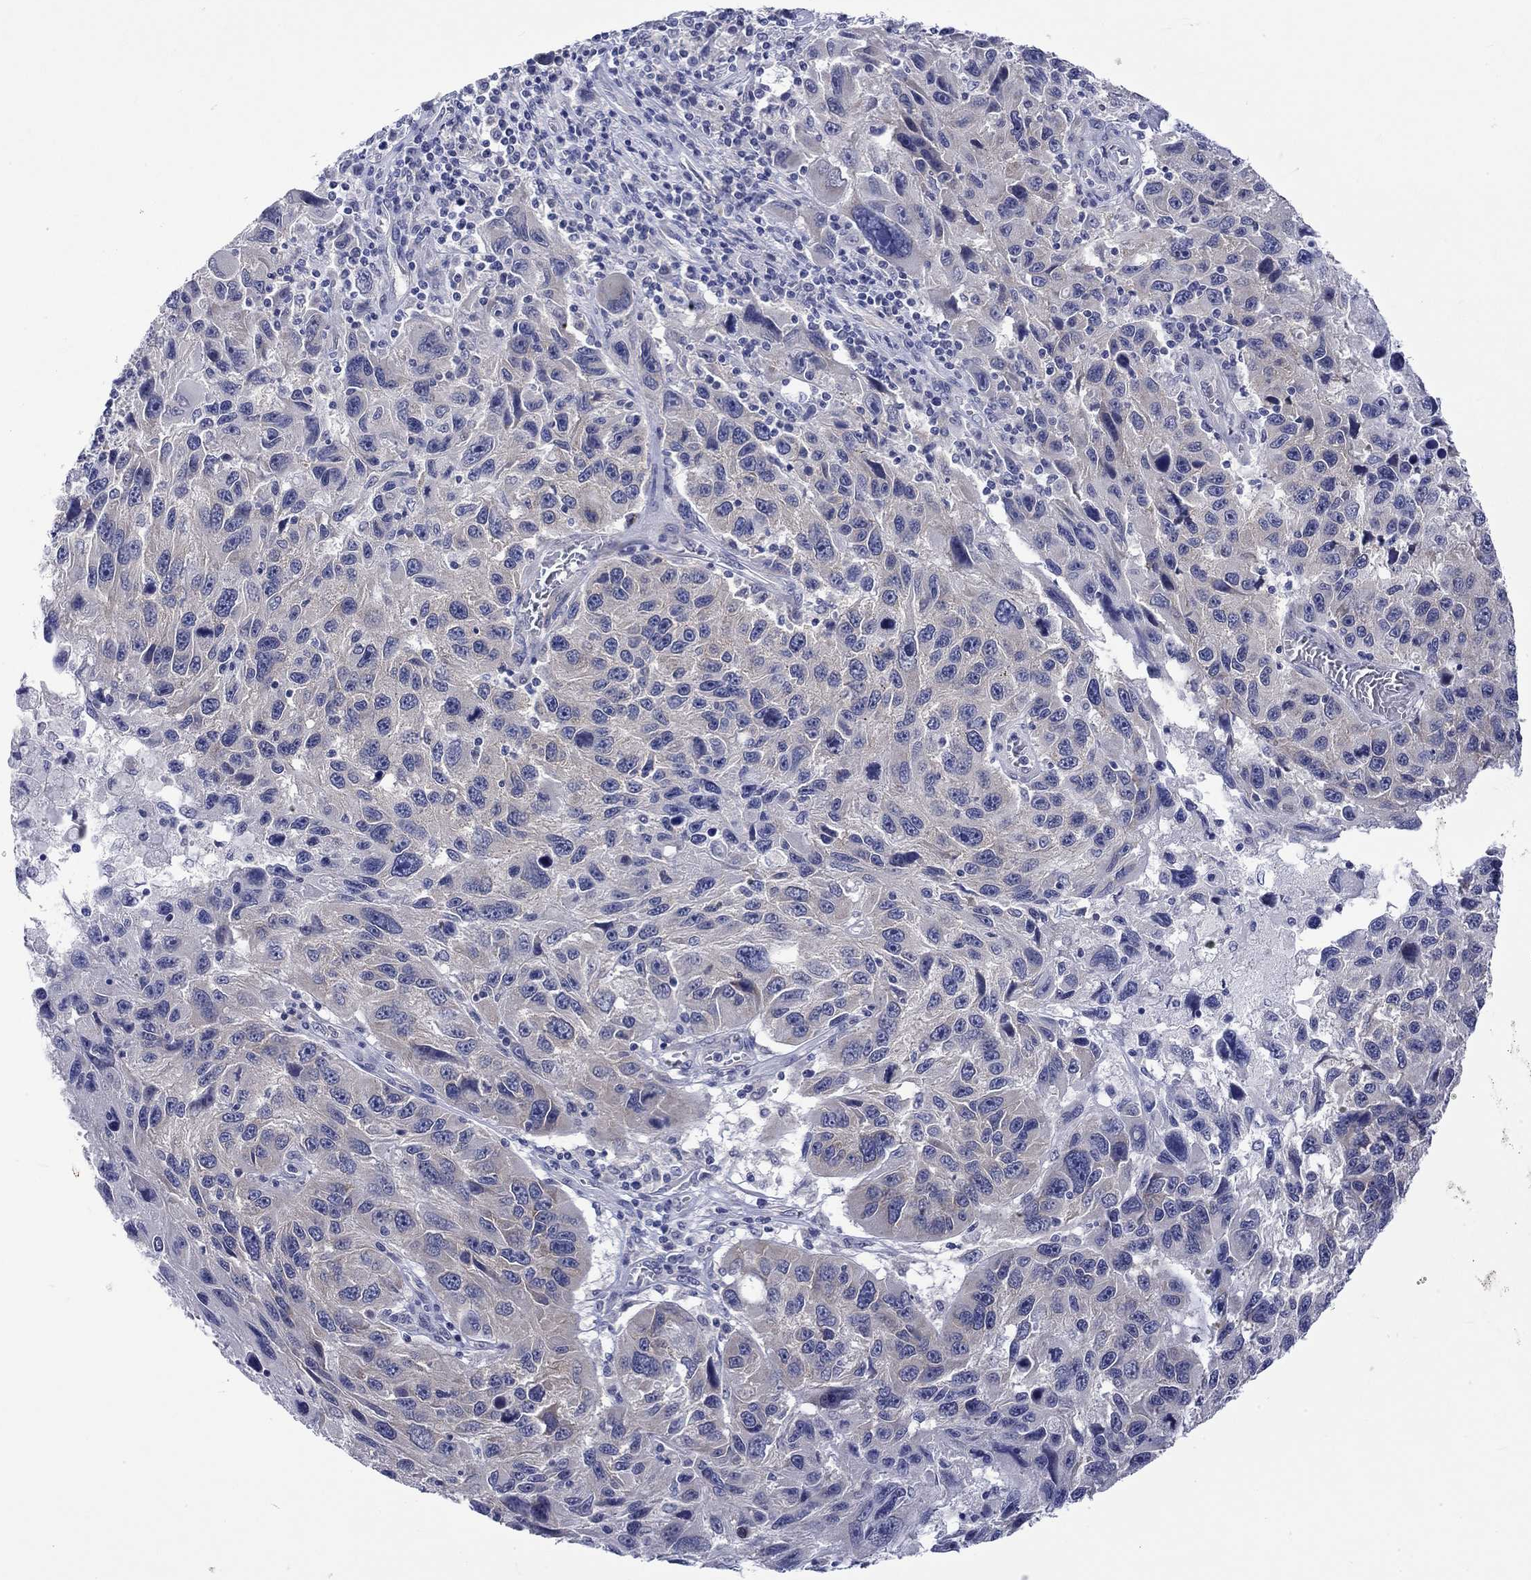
{"staining": {"intensity": "negative", "quantity": "none", "location": "none"}, "tissue": "melanoma", "cell_type": "Tumor cells", "image_type": "cancer", "snomed": [{"axis": "morphology", "description": "Malignant melanoma, NOS"}, {"axis": "topography", "description": "Skin"}], "caption": "Tumor cells are negative for brown protein staining in malignant melanoma.", "gene": "CERS1", "patient": {"sex": "male", "age": 53}}